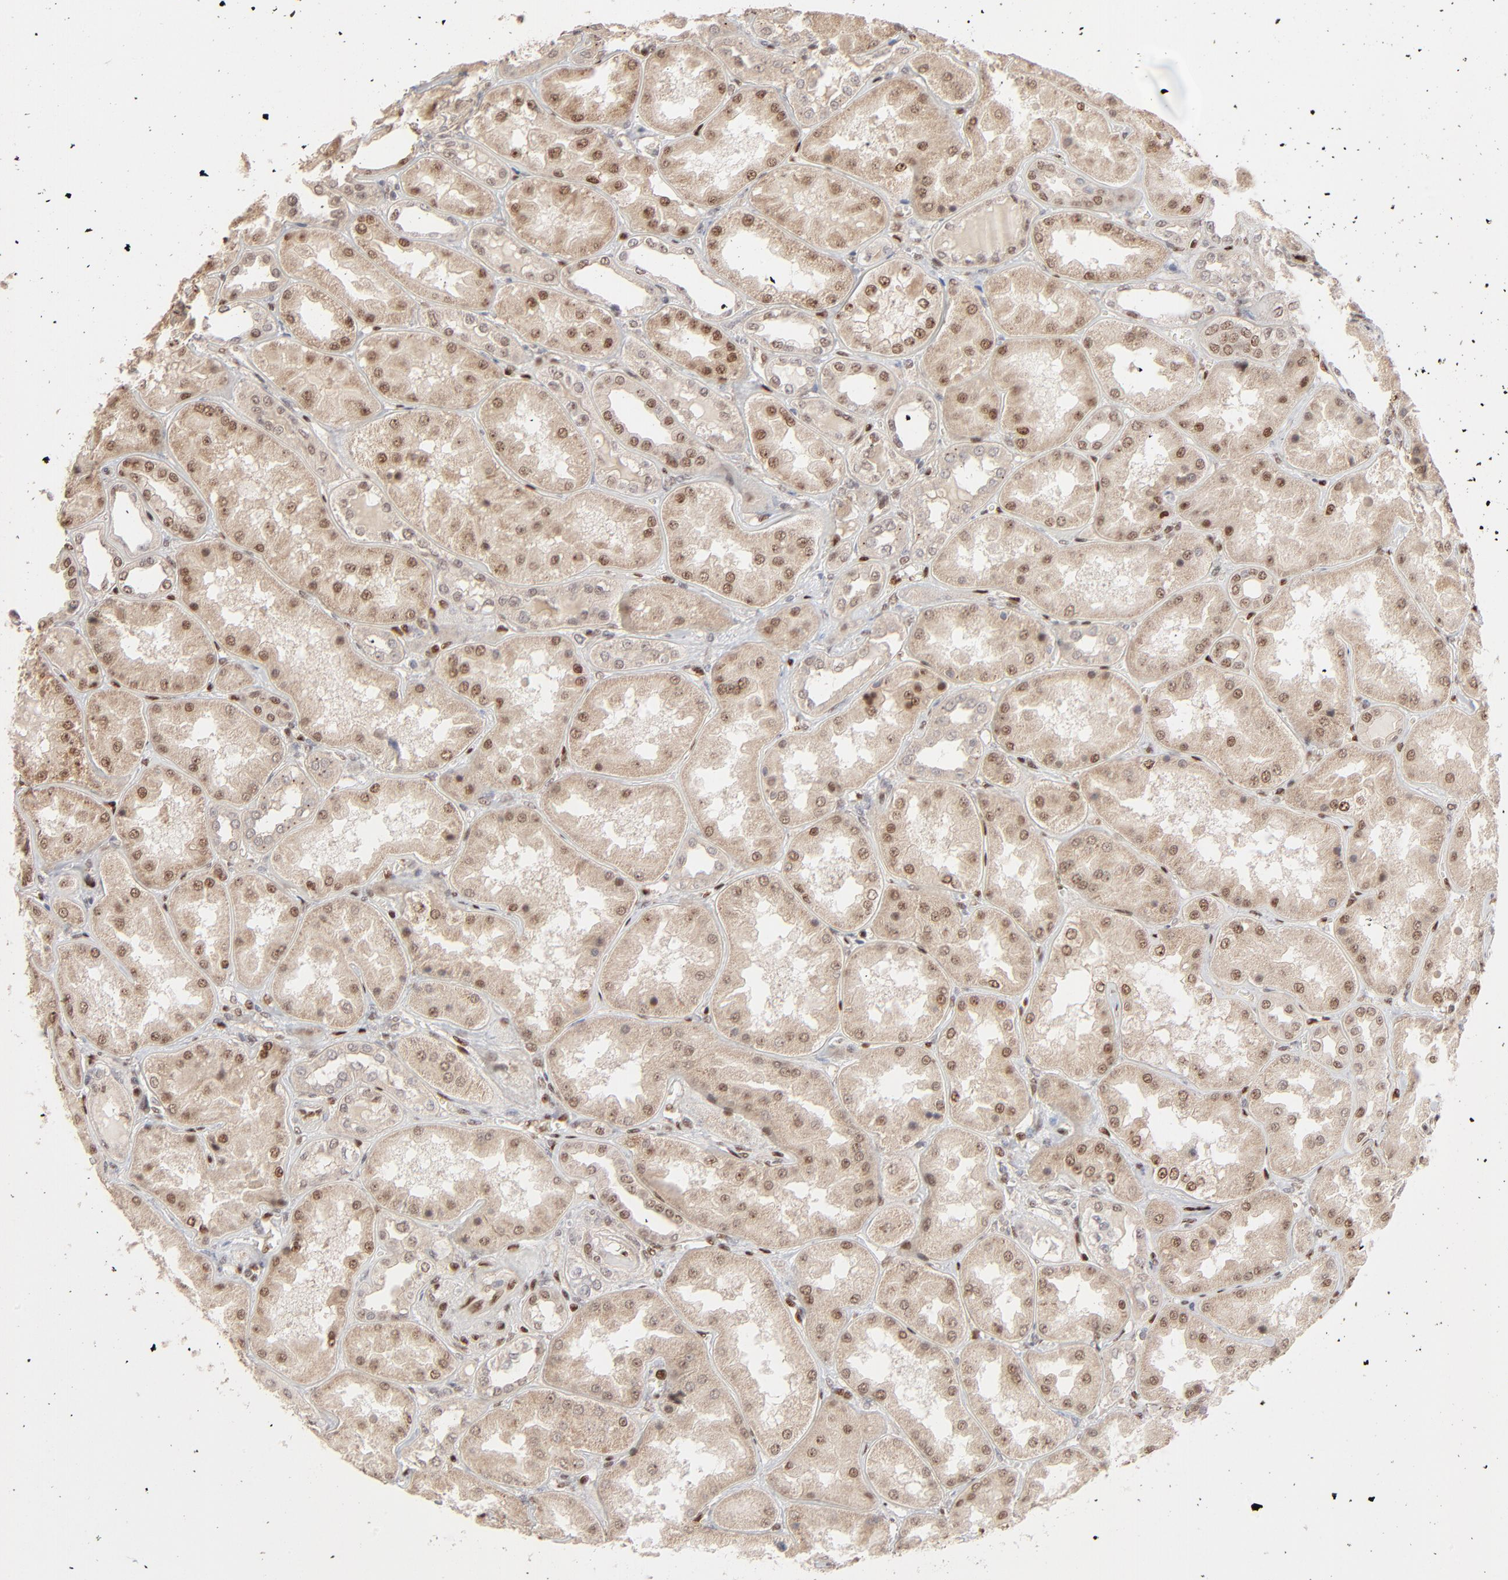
{"staining": {"intensity": "moderate", "quantity": "<25%", "location": "nuclear"}, "tissue": "kidney", "cell_type": "Cells in glomeruli", "image_type": "normal", "snomed": [{"axis": "morphology", "description": "Normal tissue, NOS"}, {"axis": "topography", "description": "Kidney"}], "caption": "Immunohistochemistry micrograph of unremarkable human kidney stained for a protein (brown), which reveals low levels of moderate nuclear staining in about <25% of cells in glomeruli.", "gene": "NFIB", "patient": {"sex": "female", "age": 56}}